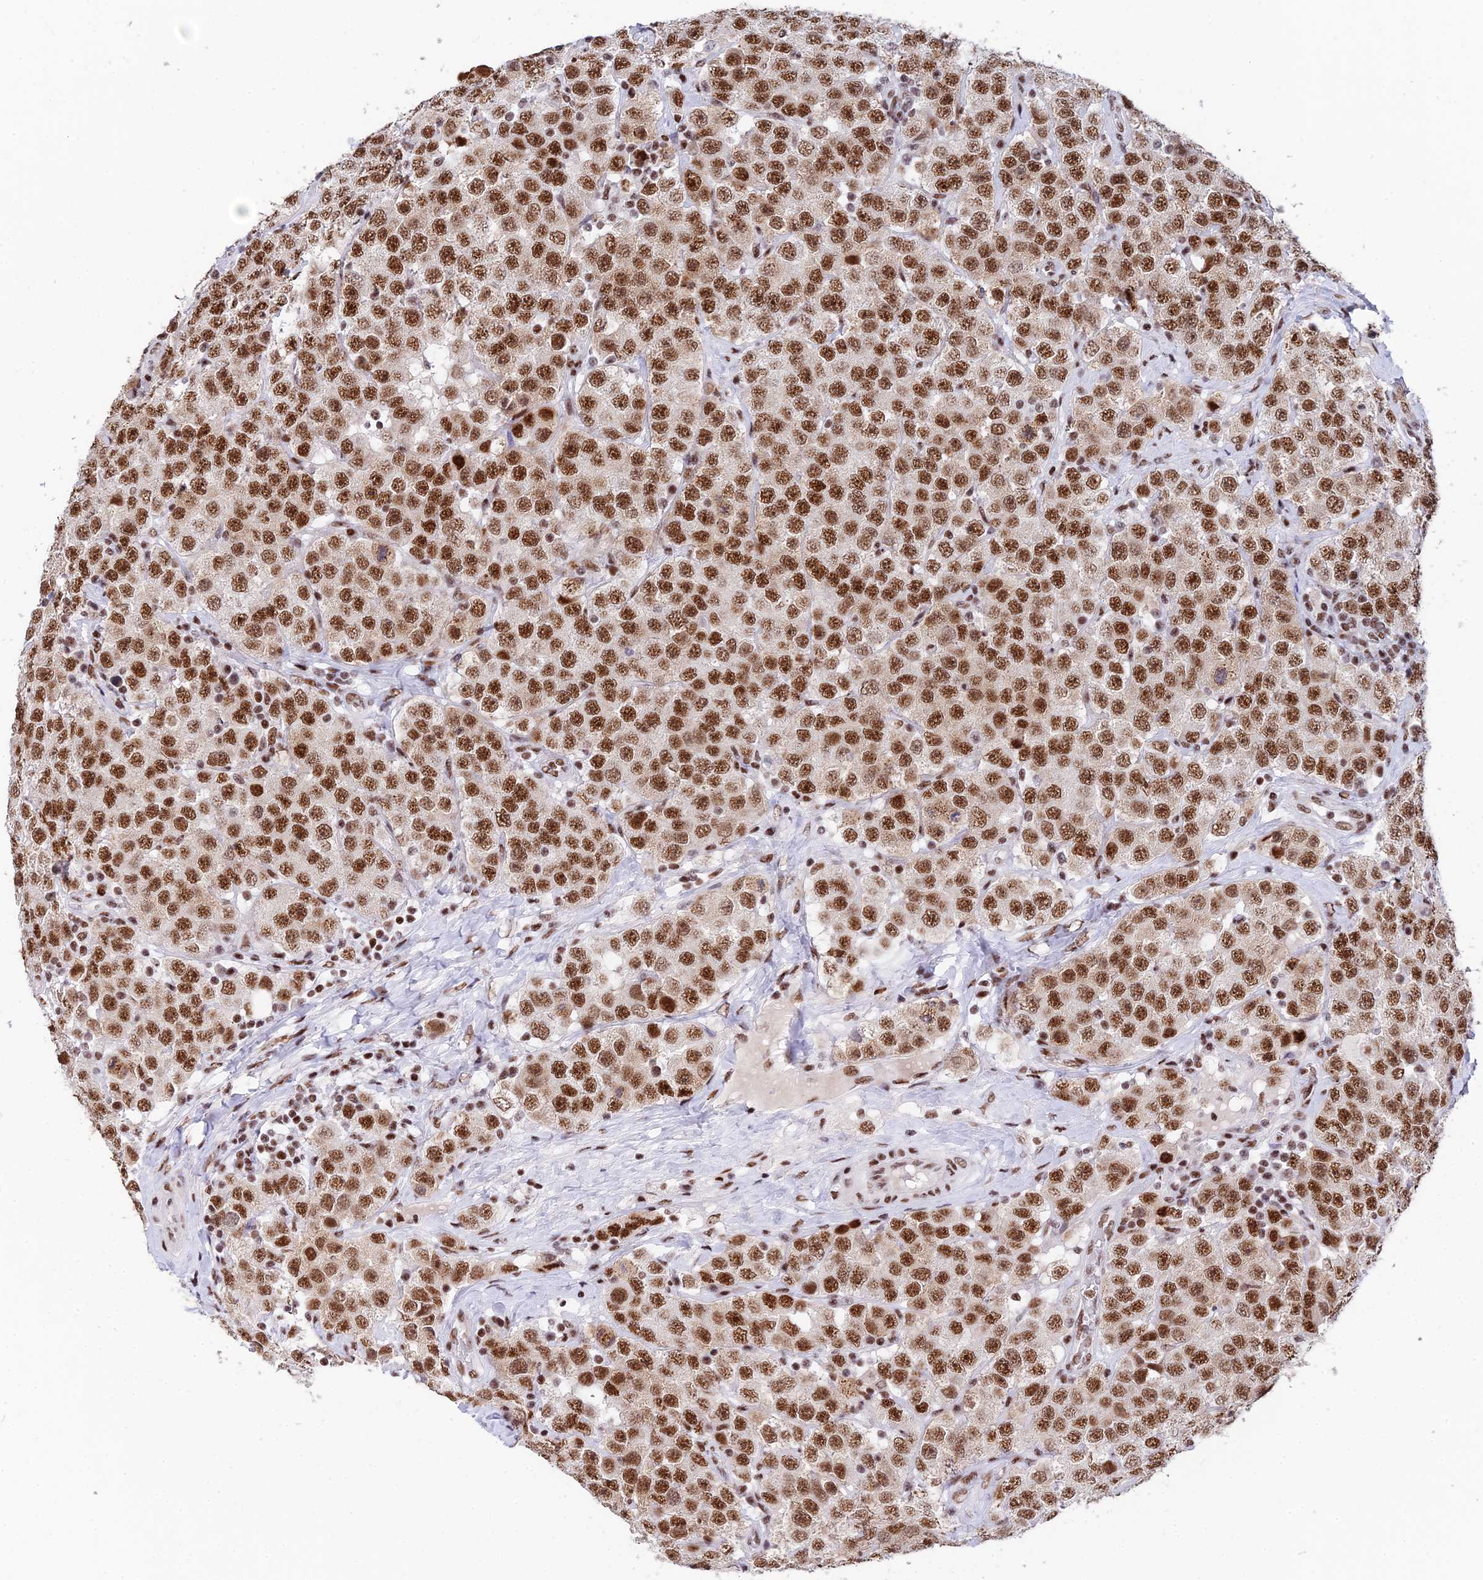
{"staining": {"intensity": "strong", "quantity": ">75%", "location": "nuclear"}, "tissue": "testis cancer", "cell_type": "Tumor cells", "image_type": "cancer", "snomed": [{"axis": "morphology", "description": "Seminoma, NOS"}, {"axis": "topography", "description": "Testis"}], "caption": "Testis seminoma tissue exhibits strong nuclear positivity in about >75% of tumor cells, visualized by immunohistochemistry.", "gene": "USP22", "patient": {"sex": "male", "age": 28}}